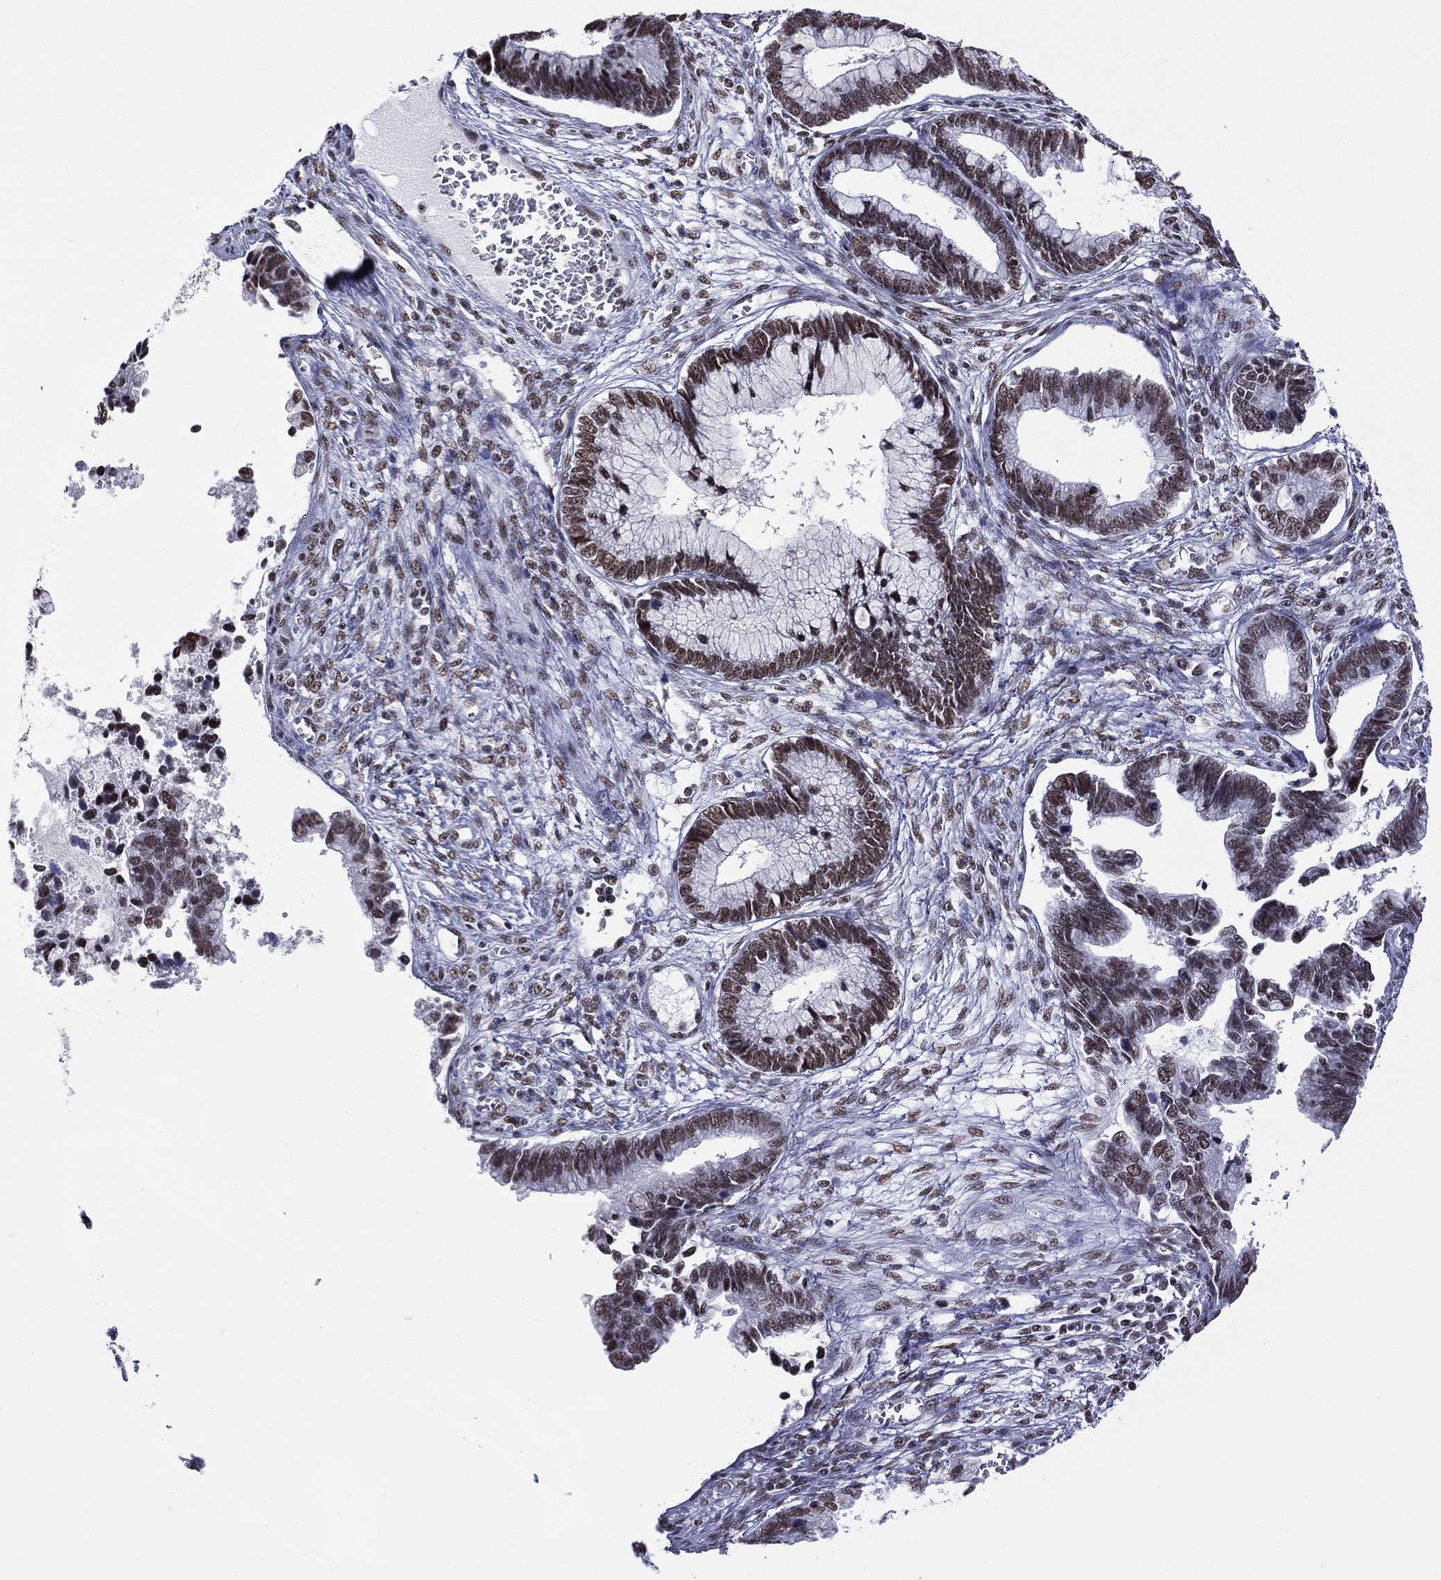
{"staining": {"intensity": "moderate", "quantity": ">75%", "location": "nuclear"}, "tissue": "cervical cancer", "cell_type": "Tumor cells", "image_type": "cancer", "snomed": [{"axis": "morphology", "description": "Adenocarcinoma, NOS"}, {"axis": "topography", "description": "Cervix"}], "caption": "A histopathology image of human cervical cancer (adenocarcinoma) stained for a protein displays moderate nuclear brown staining in tumor cells. Using DAB (brown) and hematoxylin (blue) stains, captured at high magnification using brightfield microscopy.", "gene": "ZNF7", "patient": {"sex": "female", "age": 44}}